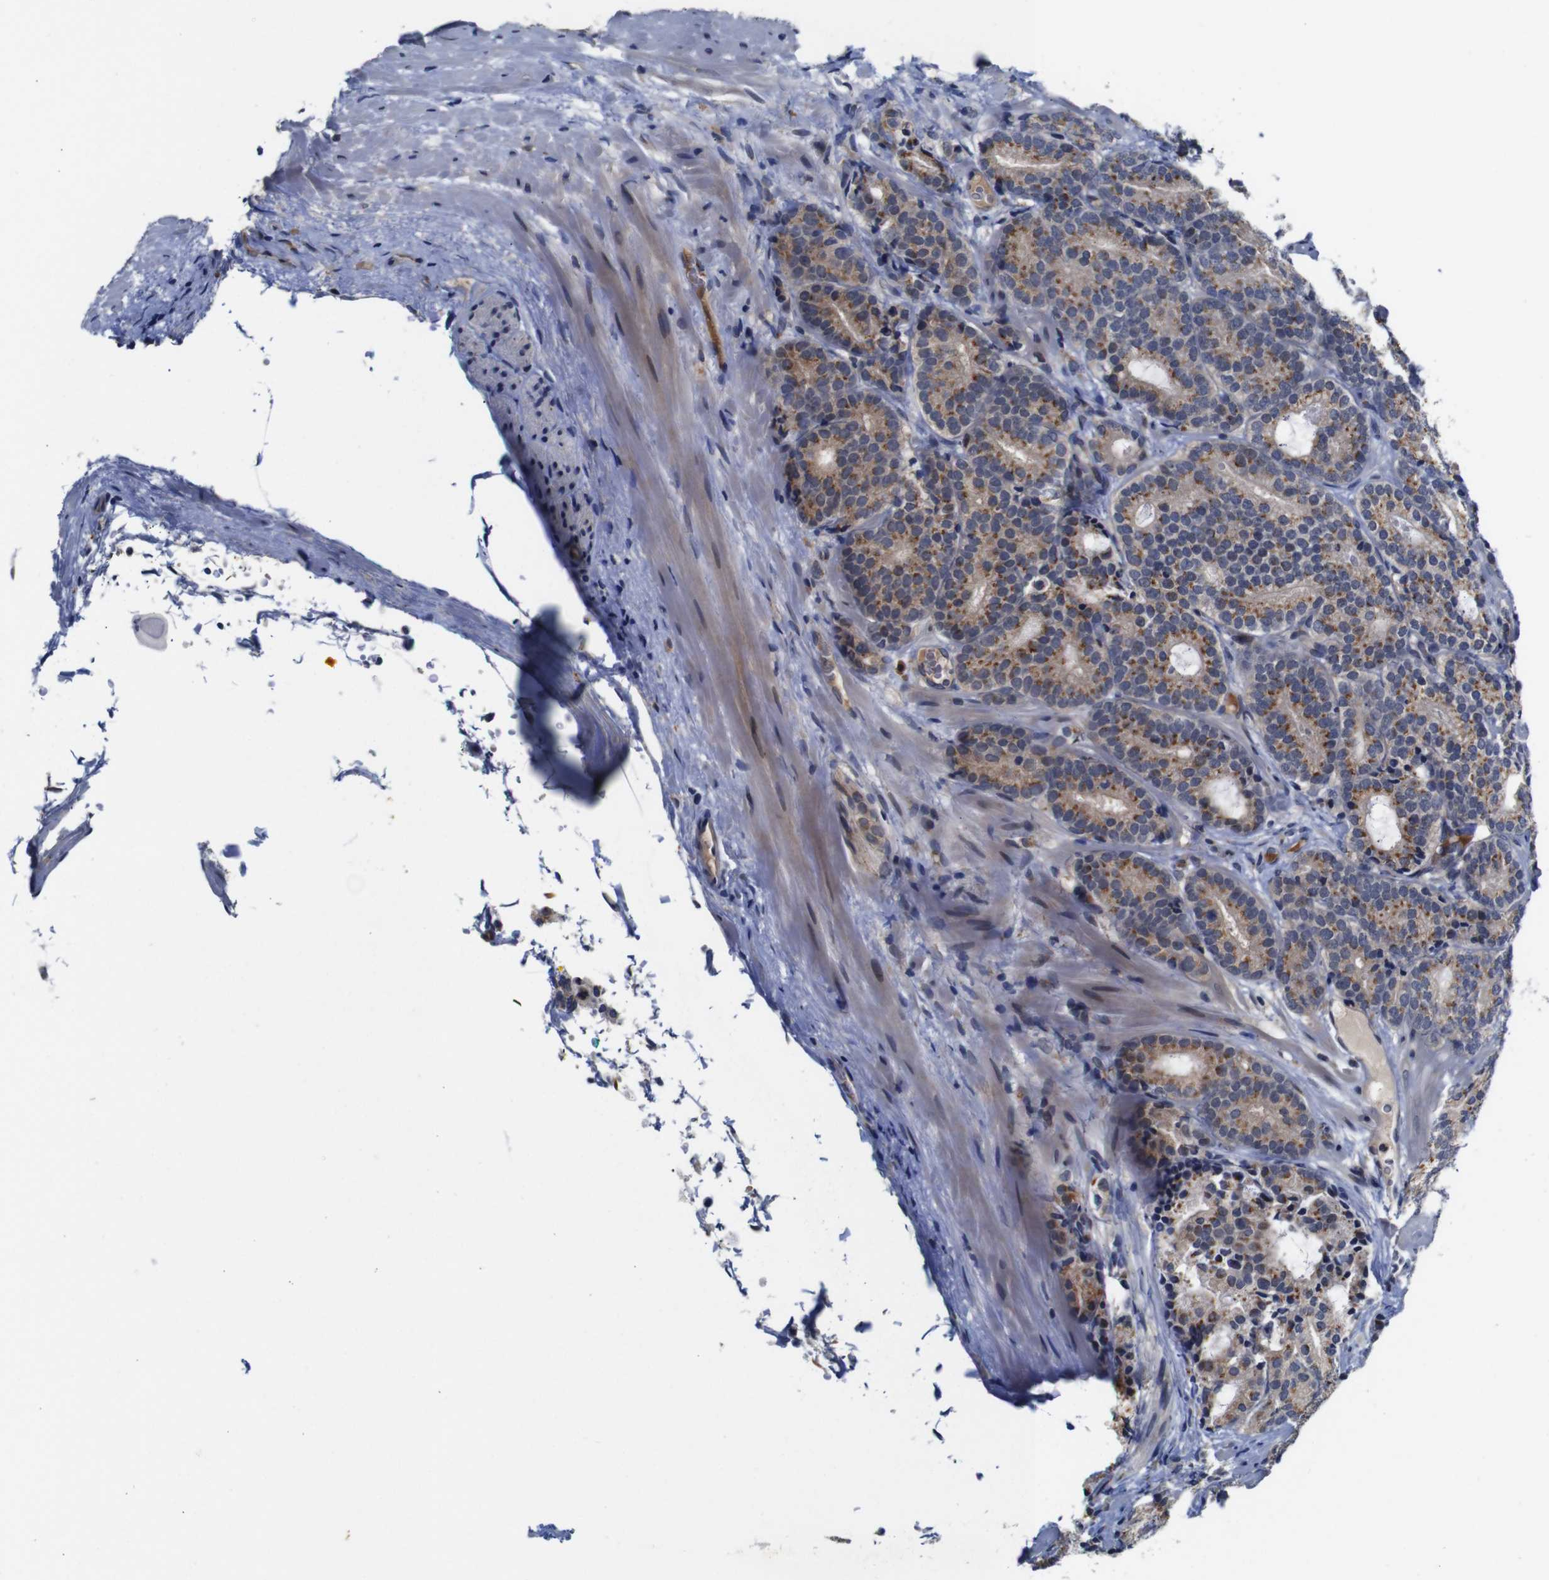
{"staining": {"intensity": "moderate", "quantity": ">75%", "location": "cytoplasmic/membranous"}, "tissue": "prostate cancer", "cell_type": "Tumor cells", "image_type": "cancer", "snomed": [{"axis": "morphology", "description": "Adenocarcinoma, High grade"}, {"axis": "topography", "description": "Prostate"}], "caption": "Human prostate high-grade adenocarcinoma stained with a brown dye displays moderate cytoplasmic/membranous positive expression in about >75% of tumor cells.", "gene": "FURIN", "patient": {"sex": "male", "age": 61}}